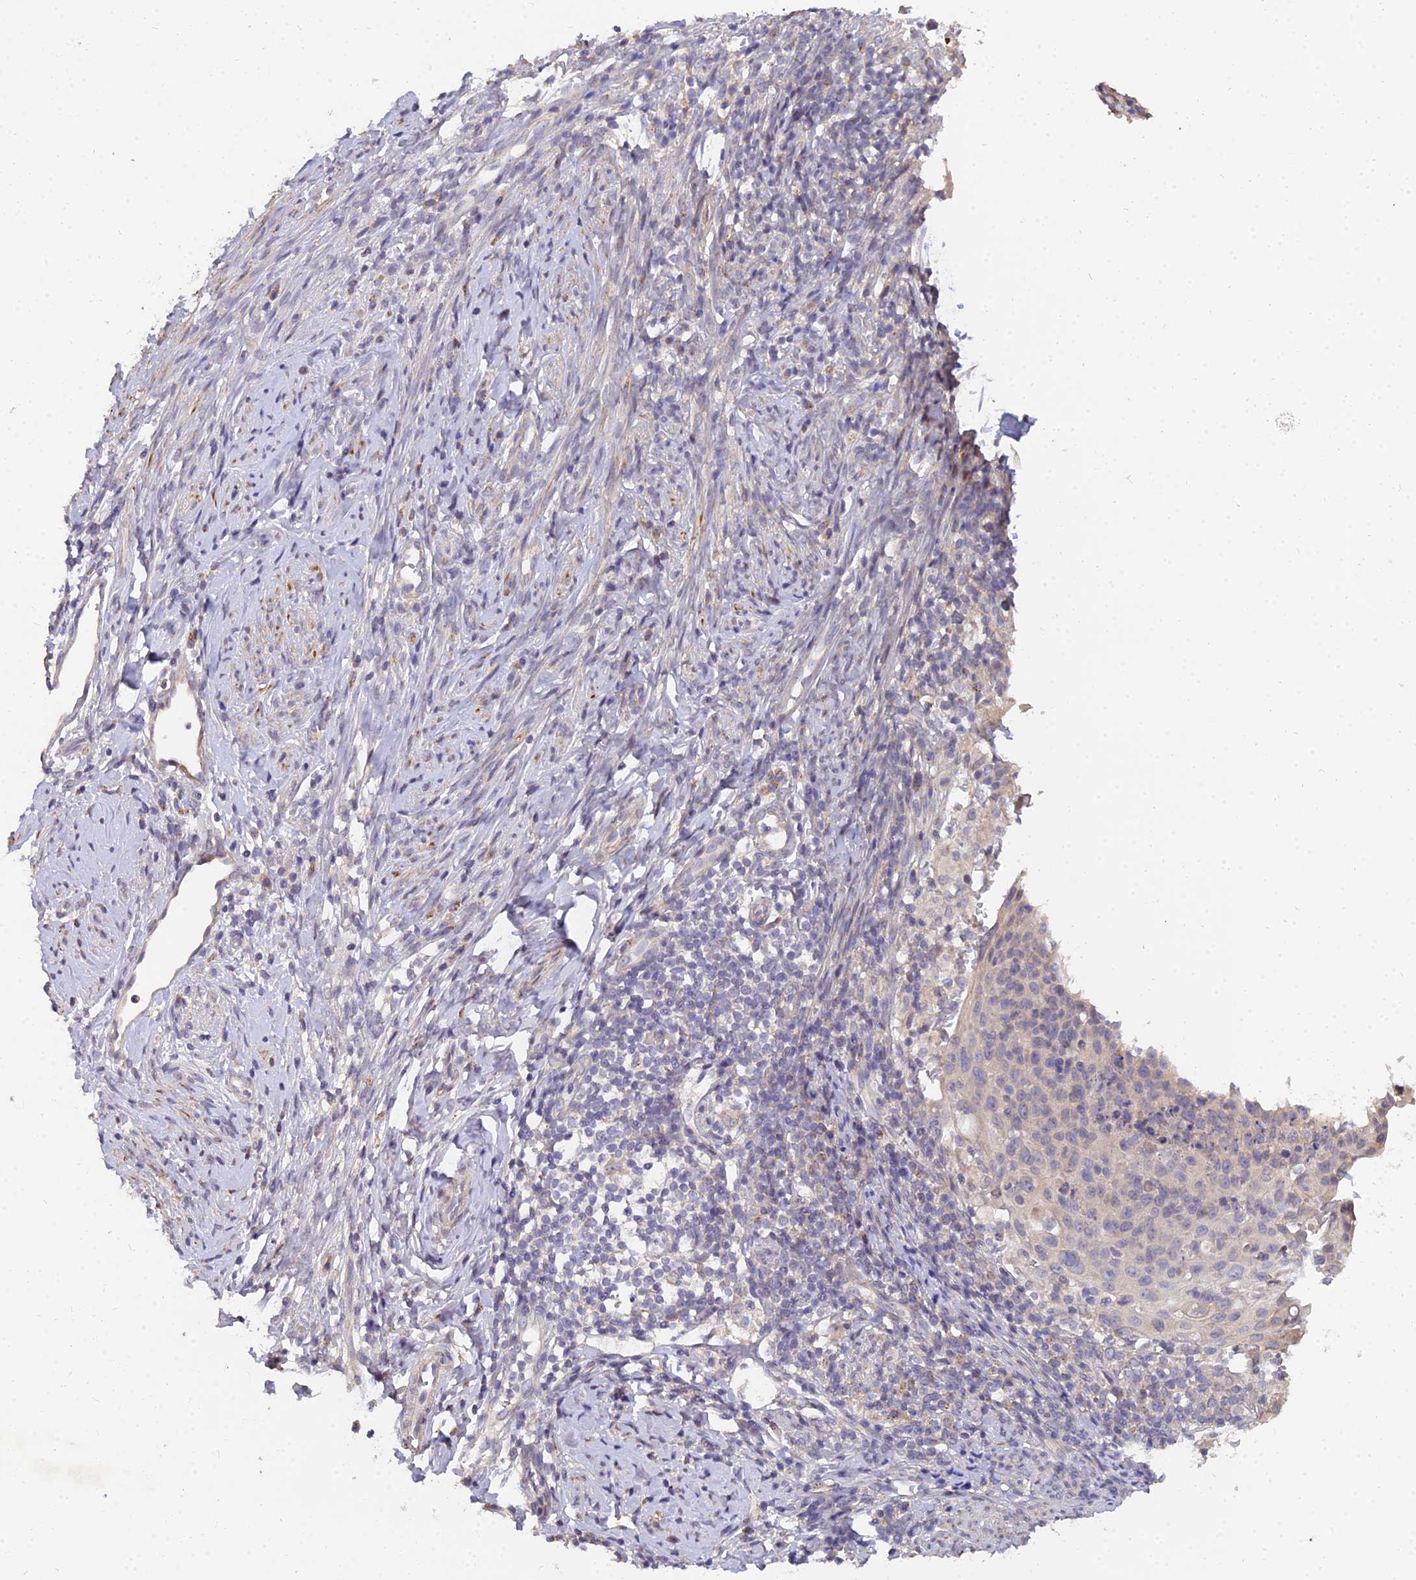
{"staining": {"intensity": "weak", "quantity": "<25%", "location": "cytoplasmic/membranous"}, "tissue": "cervical cancer", "cell_type": "Tumor cells", "image_type": "cancer", "snomed": [{"axis": "morphology", "description": "Squamous cell carcinoma, NOS"}, {"axis": "topography", "description": "Cervix"}], "caption": "Image shows no significant protein positivity in tumor cells of squamous cell carcinoma (cervical).", "gene": "ARL8B", "patient": {"sex": "female", "age": 70}}